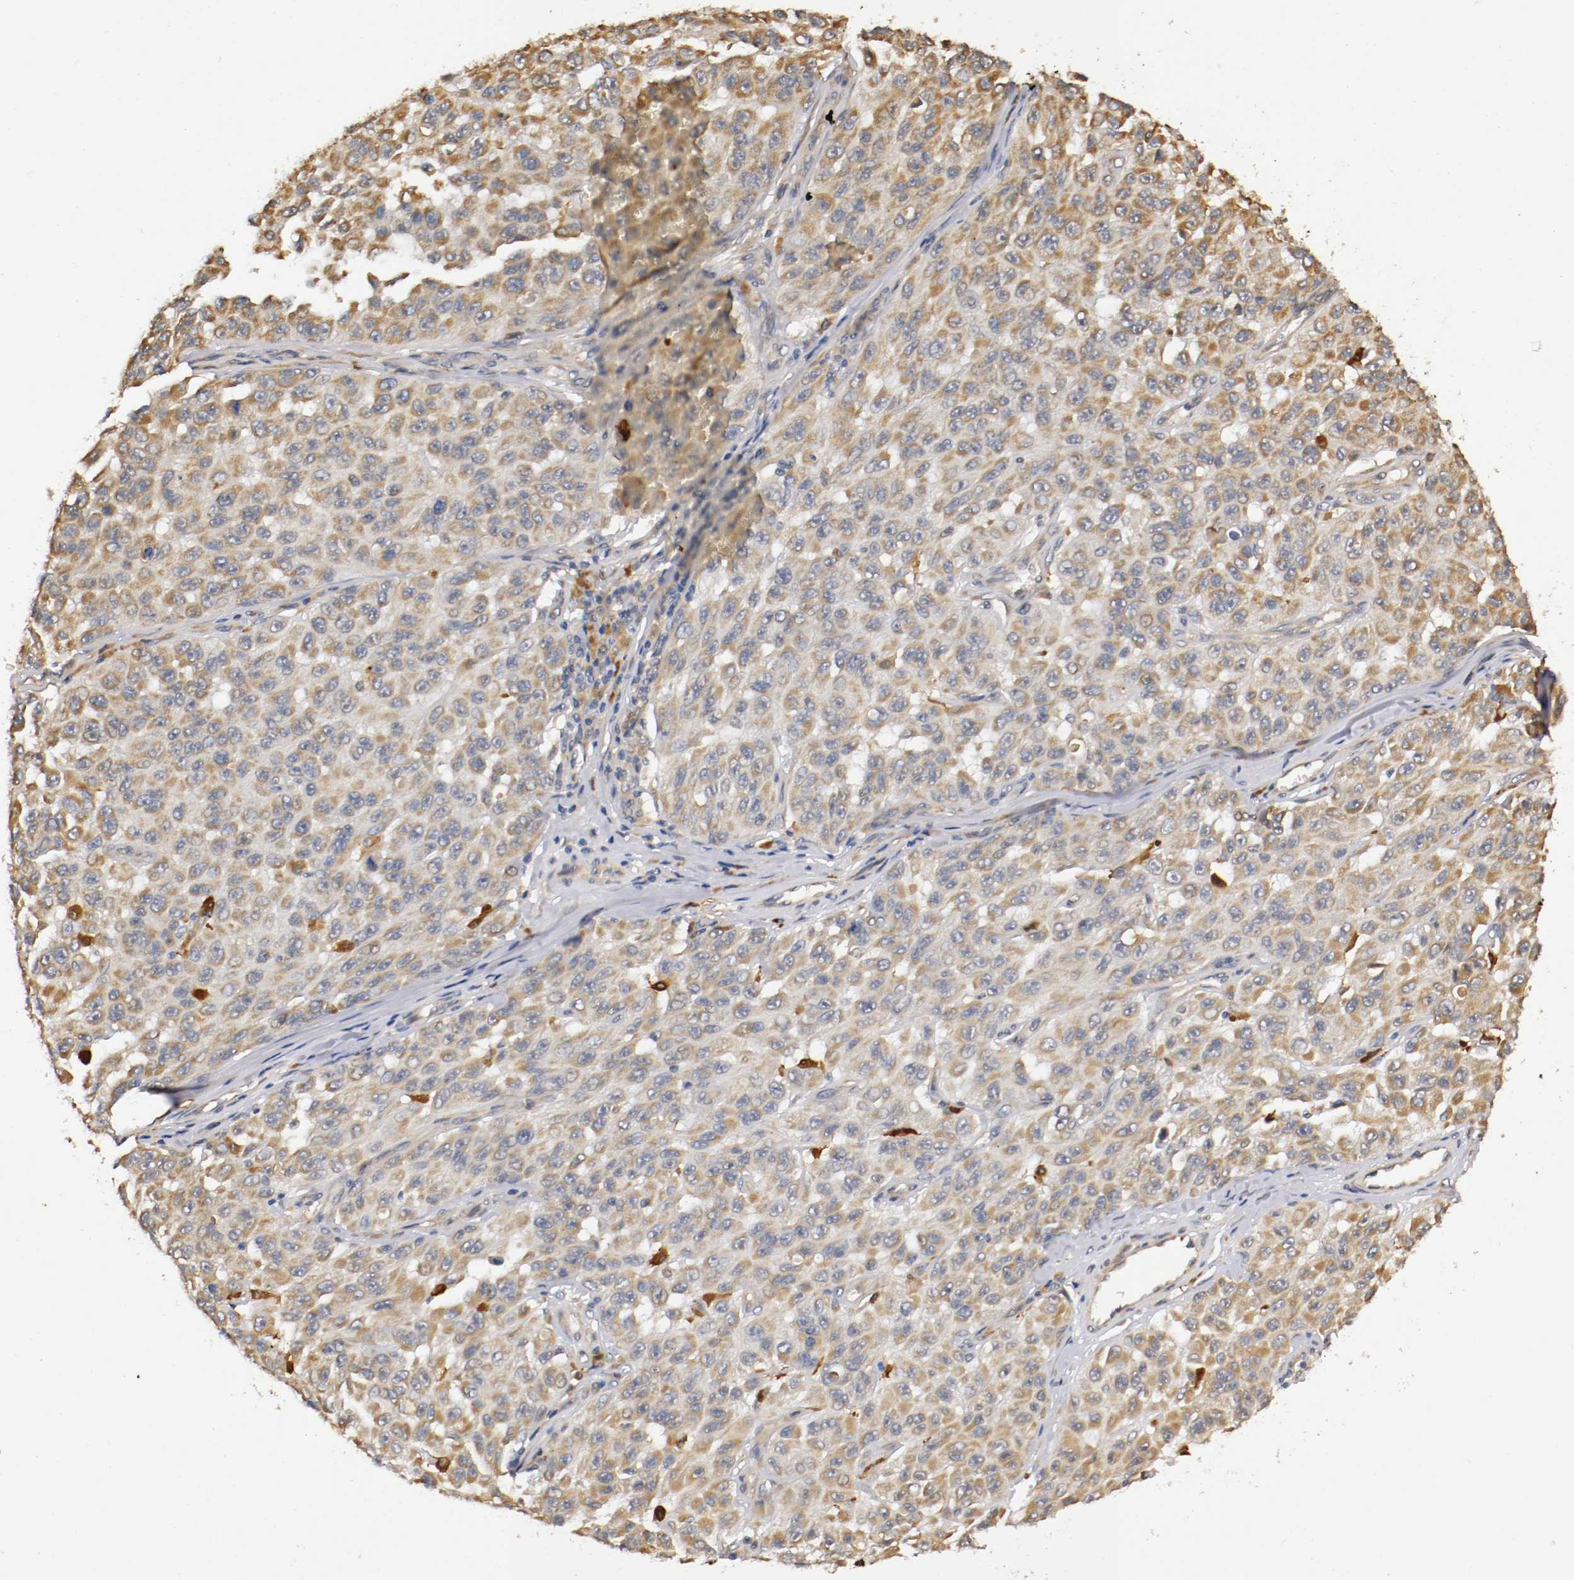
{"staining": {"intensity": "moderate", "quantity": ">75%", "location": "cytoplasmic/membranous"}, "tissue": "melanoma", "cell_type": "Tumor cells", "image_type": "cancer", "snomed": [{"axis": "morphology", "description": "Malignant melanoma, NOS"}, {"axis": "topography", "description": "Skin"}], "caption": "Immunohistochemical staining of melanoma displays moderate cytoplasmic/membranous protein staining in approximately >75% of tumor cells.", "gene": "VEZT", "patient": {"sex": "male", "age": 30}}